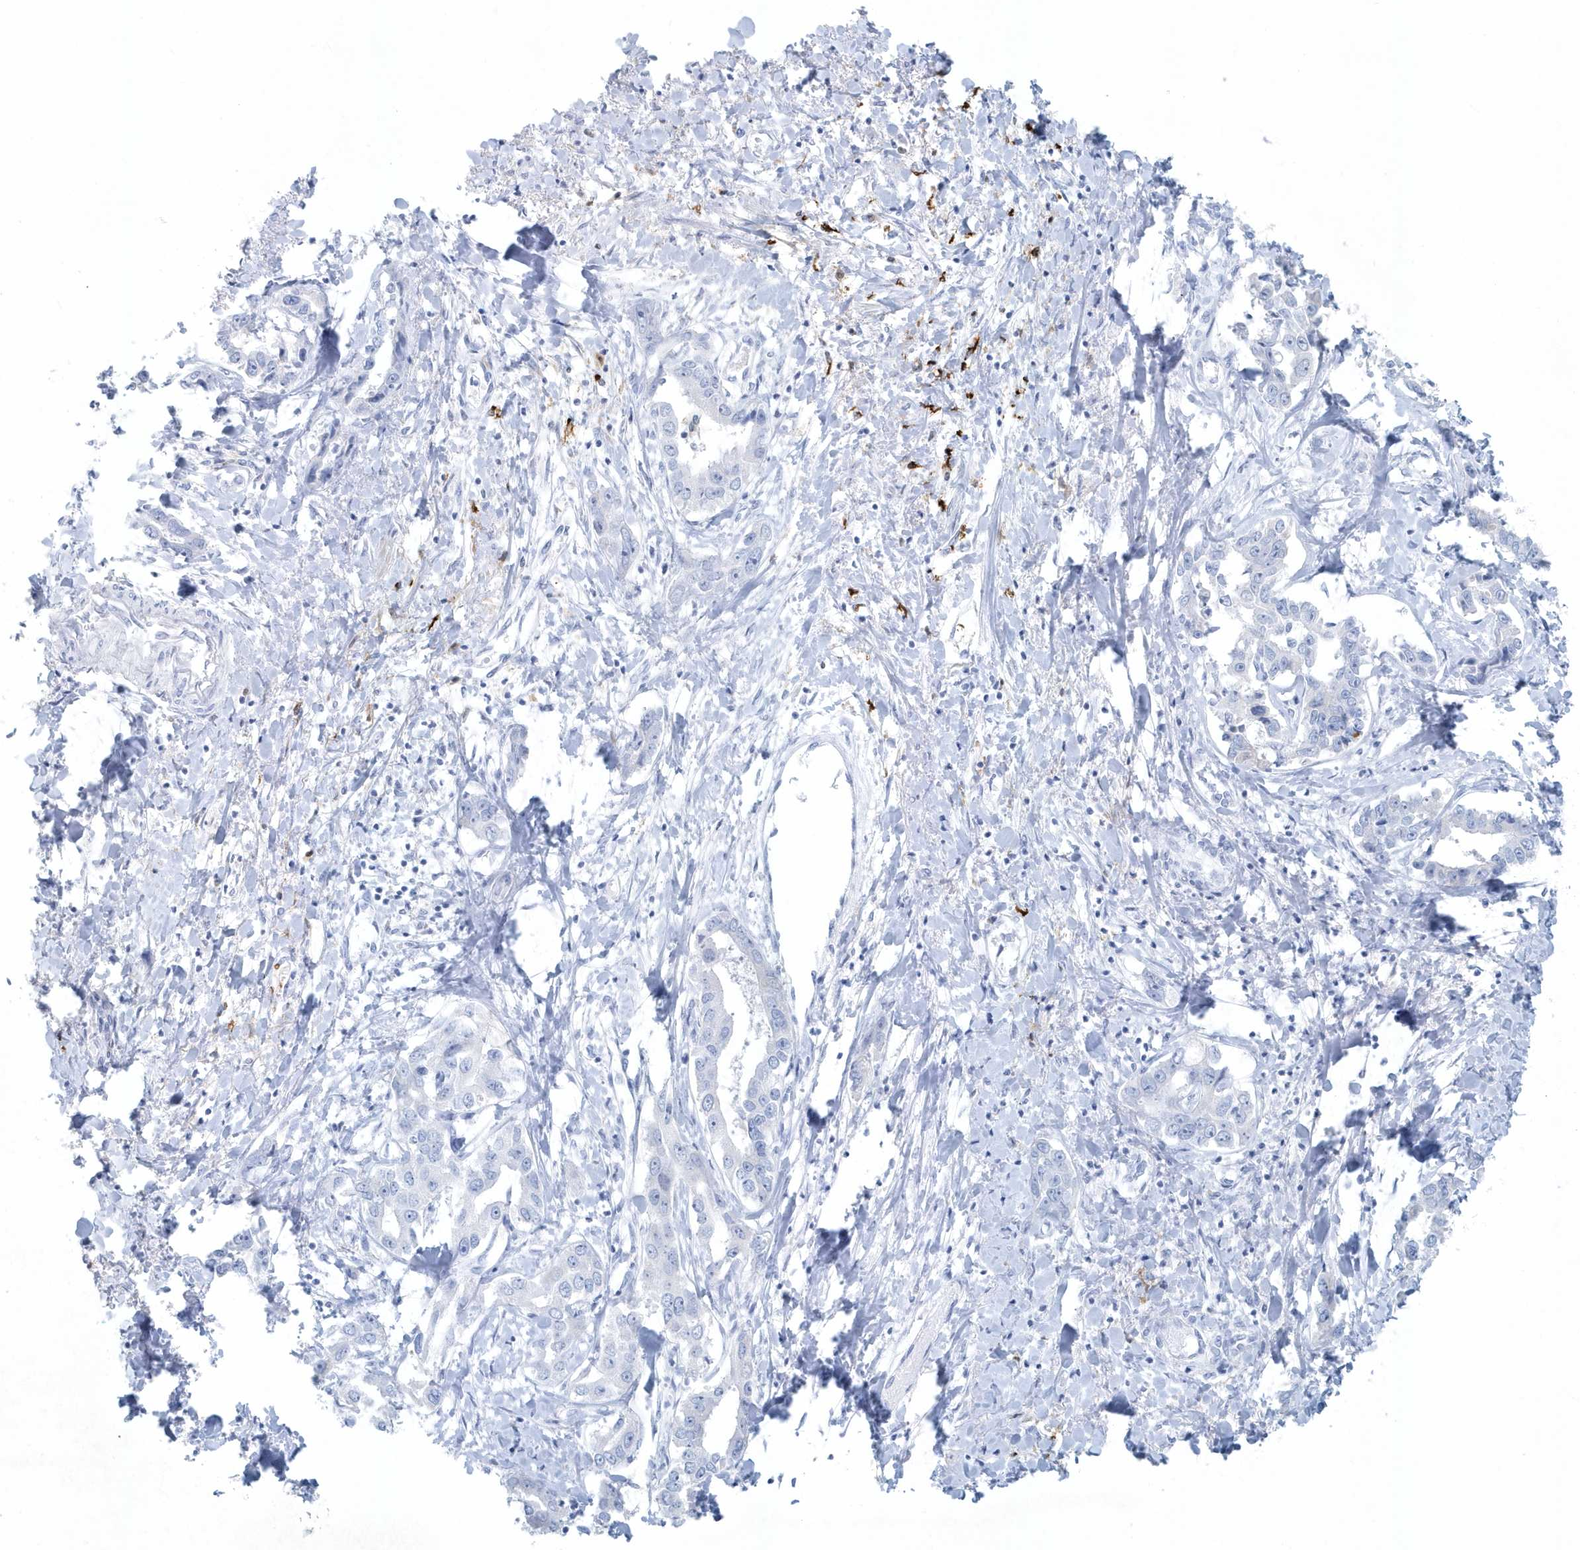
{"staining": {"intensity": "negative", "quantity": "none", "location": "none"}, "tissue": "liver cancer", "cell_type": "Tumor cells", "image_type": "cancer", "snomed": [{"axis": "morphology", "description": "Cholangiocarcinoma"}, {"axis": "topography", "description": "Liver"}], "caption": "The IHC histopathology image has no significant staining in tumor cells of cholangiocarcinoma (liver) tissue. (DAB (3,3'-diaminobenzidine) immunohistochemistry (IHC), high magnification).", "gene": "FAM98A", "patient": {"sex": "male", "age": 59}}